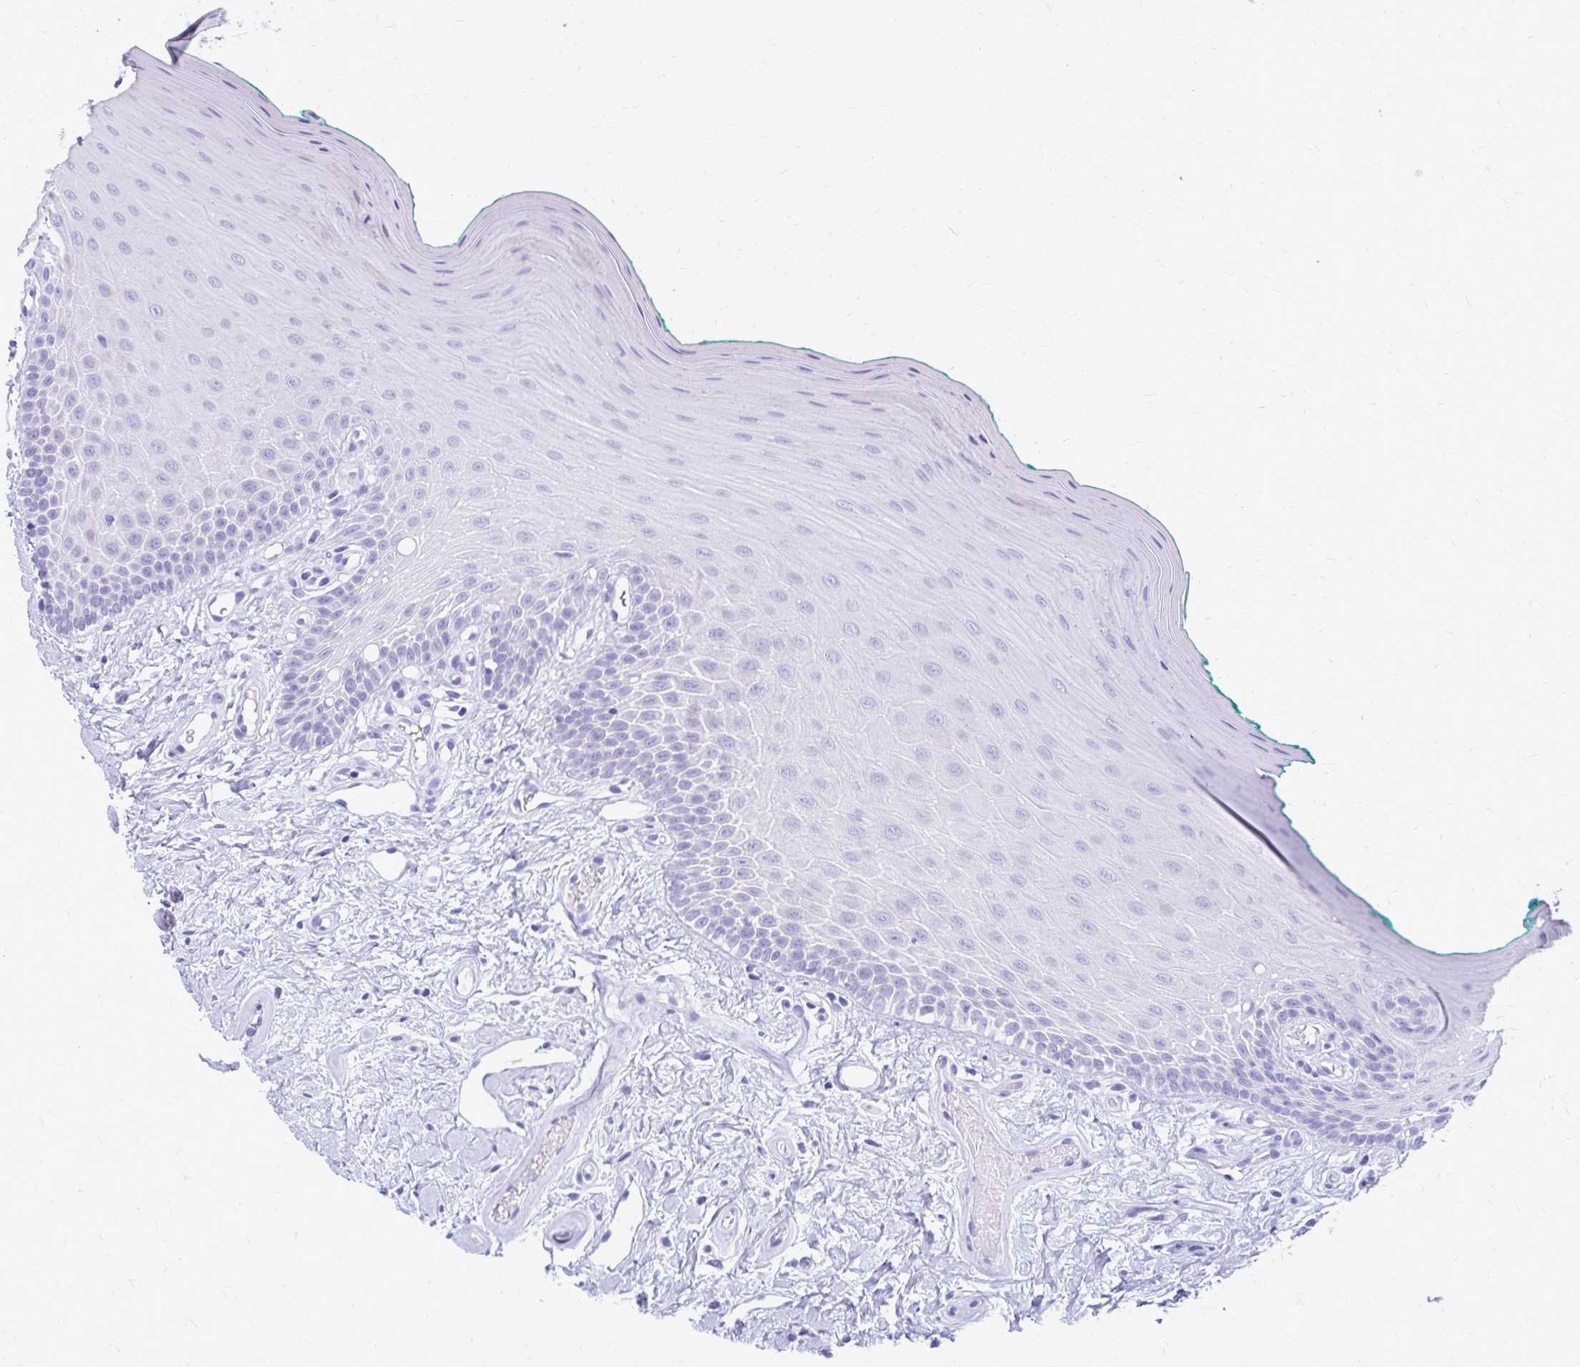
{"staining": {"intensity": "negative", "quantity": "none", "location": "none"}, "tissue": "oral mucosa", "cell_type": "Squamous epithelial cells", "image_type": "normal", "snomed": [{"axis": "morphology", "description": "Normal tissue, NOS"}, {"axis": "topography", "description": "Oral tissue"}], "caption": "IHC histopathology image of normal oral mucosa stained for a protein (brown), which displays no staining in squamous epithelial cells. (DAB immunohistochemistry visualized using brightfield microscopy, high magnification).", "gene": "SATL1", "patient": {"sex": "female", "age": 40}}